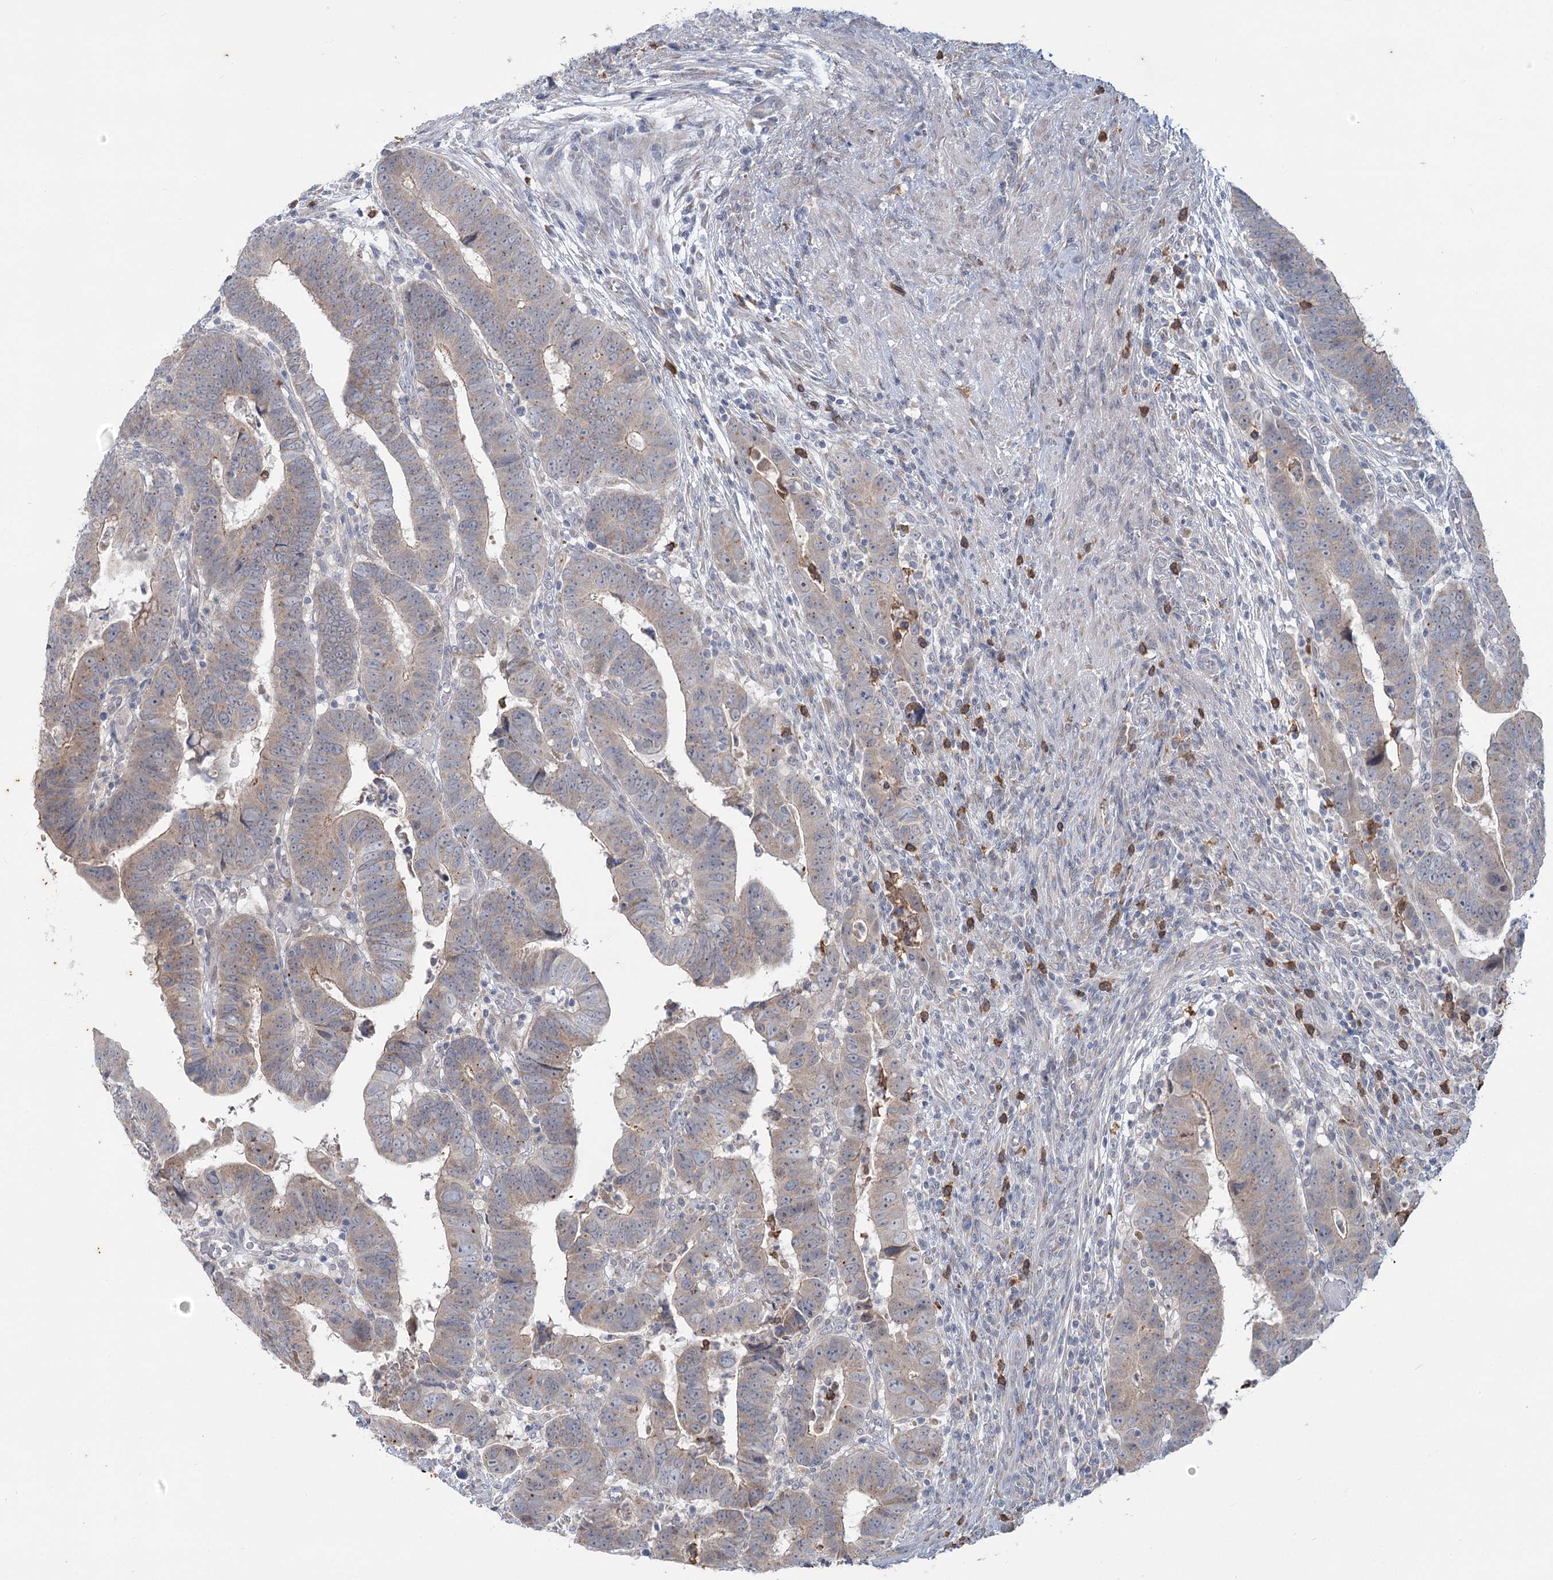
{"staining": {"intensity": "weak", "quantity": "<25%", "location": "cytoplasmic/membranous"}, "tissue": "colorectal cancer", "cell_type": "Tumor cells", "image_type": "cancer", "snomed": [{"axis": "morphology", "description": "Normal tissue, NOS"}, {"axis": "morphology", "description": "Adenocarcinoma, NOS"}, {"axis": "topography", "description": "Rectum"}], "caption": "Histopathology image shows no significant protein expression in tumor cells of adenocarcinoma (colorectal).", "gene": "PLA2G12A", "patient": {"sex": "female", "age": 65}}